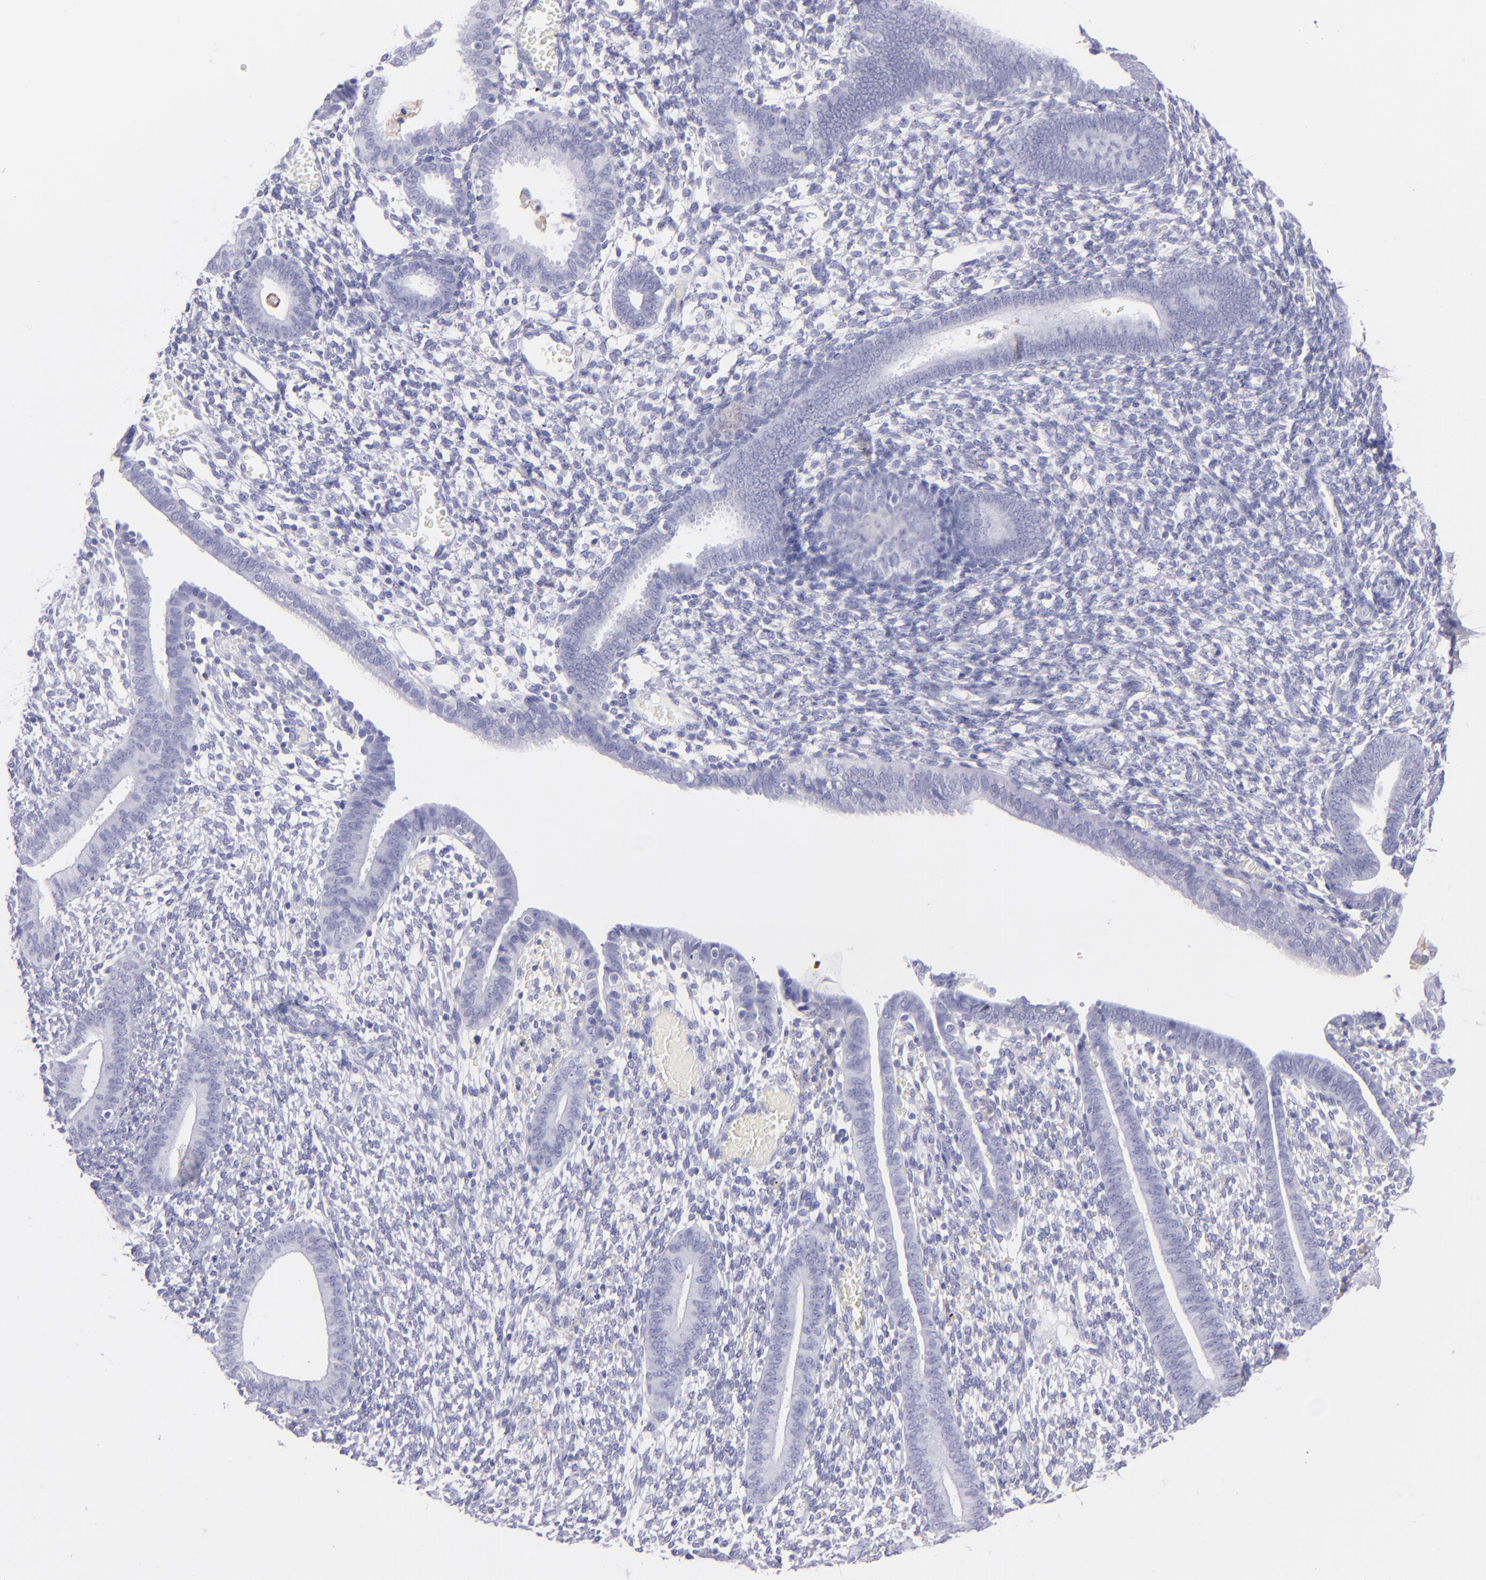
{"staining": {"intensity": "negative", "quantity": "none", "location": "none"}, "tissue": "endometrium", "cell_type": "Cells in endometrial stroma", "image_type": "normal", "snomed": [{"axis": "morphology", "description": "Normal tissue, NOS"}, {"axis": "topography", "description": "Smooth muscle"}, {"axis": "topography", "description": "Endometrium"}], "caption": "DAB immunohistochemical staining of normal human endometrium displays no significant positivity in cells in endometrial stroma.", "gene": "CD72", "patient": {"sex": "female", "age": 57}}